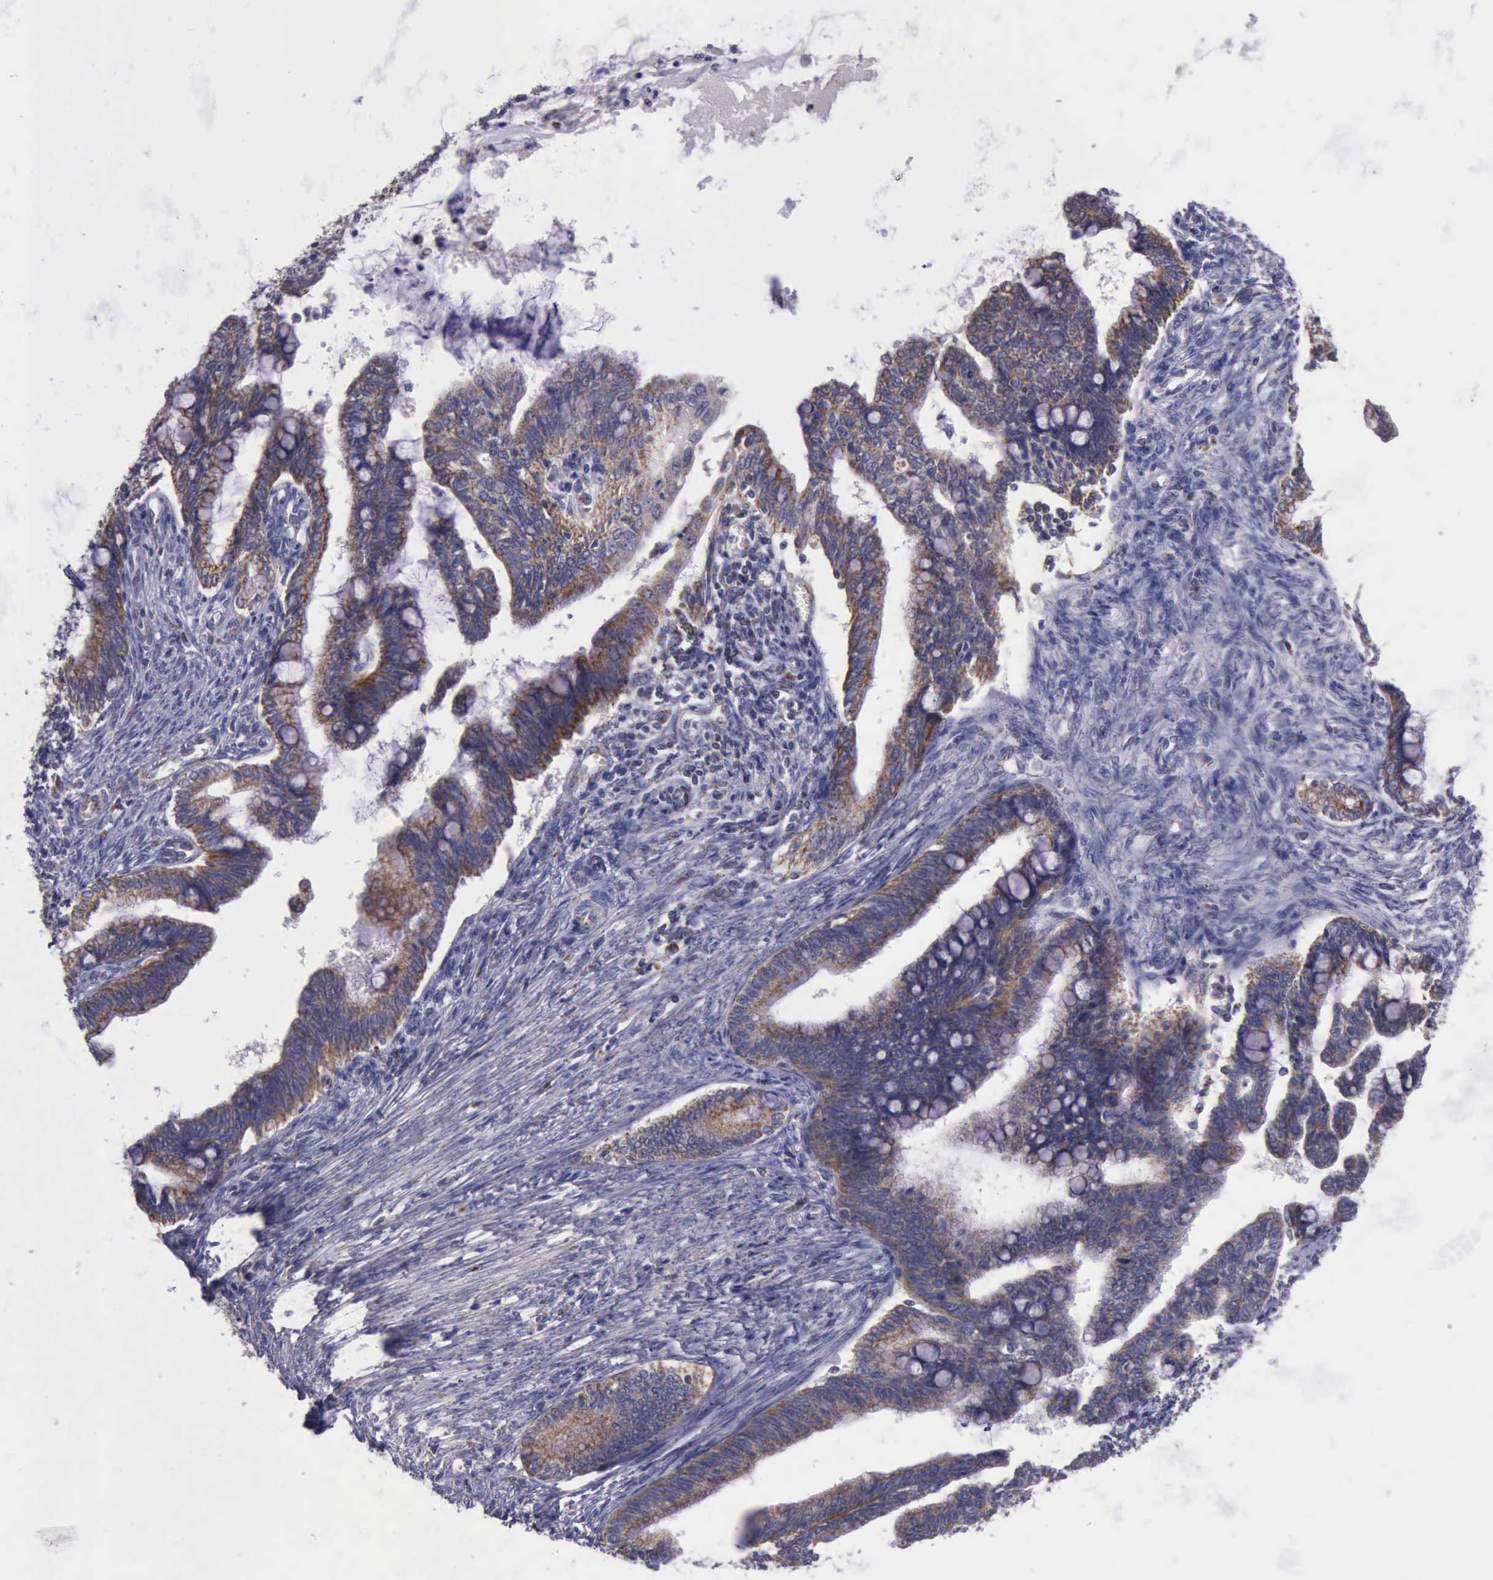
{"staining": {"intensity": "moderate", "quantity": ">75%", "location": "cytoplasmic/membranous"}, "tissue": "cervical cancer", "cell_type": "Tumor cells", "image_type": "cancer", "snomed": [{"axis": "morphology", "description": "Adenocarcinoma, NOS"}, {"axis": "topography", "description": "Cervix"}], "caption": "IHC histopathology image of cervical cancer (adenocarcinoma) stained for a protein (brown), which displays medium levels of moderate cytoplasmic/membranous positivity in about >75% of tumor cells.", "gene": "TXN2", "patient": {"sex": "female", "age": 36}}